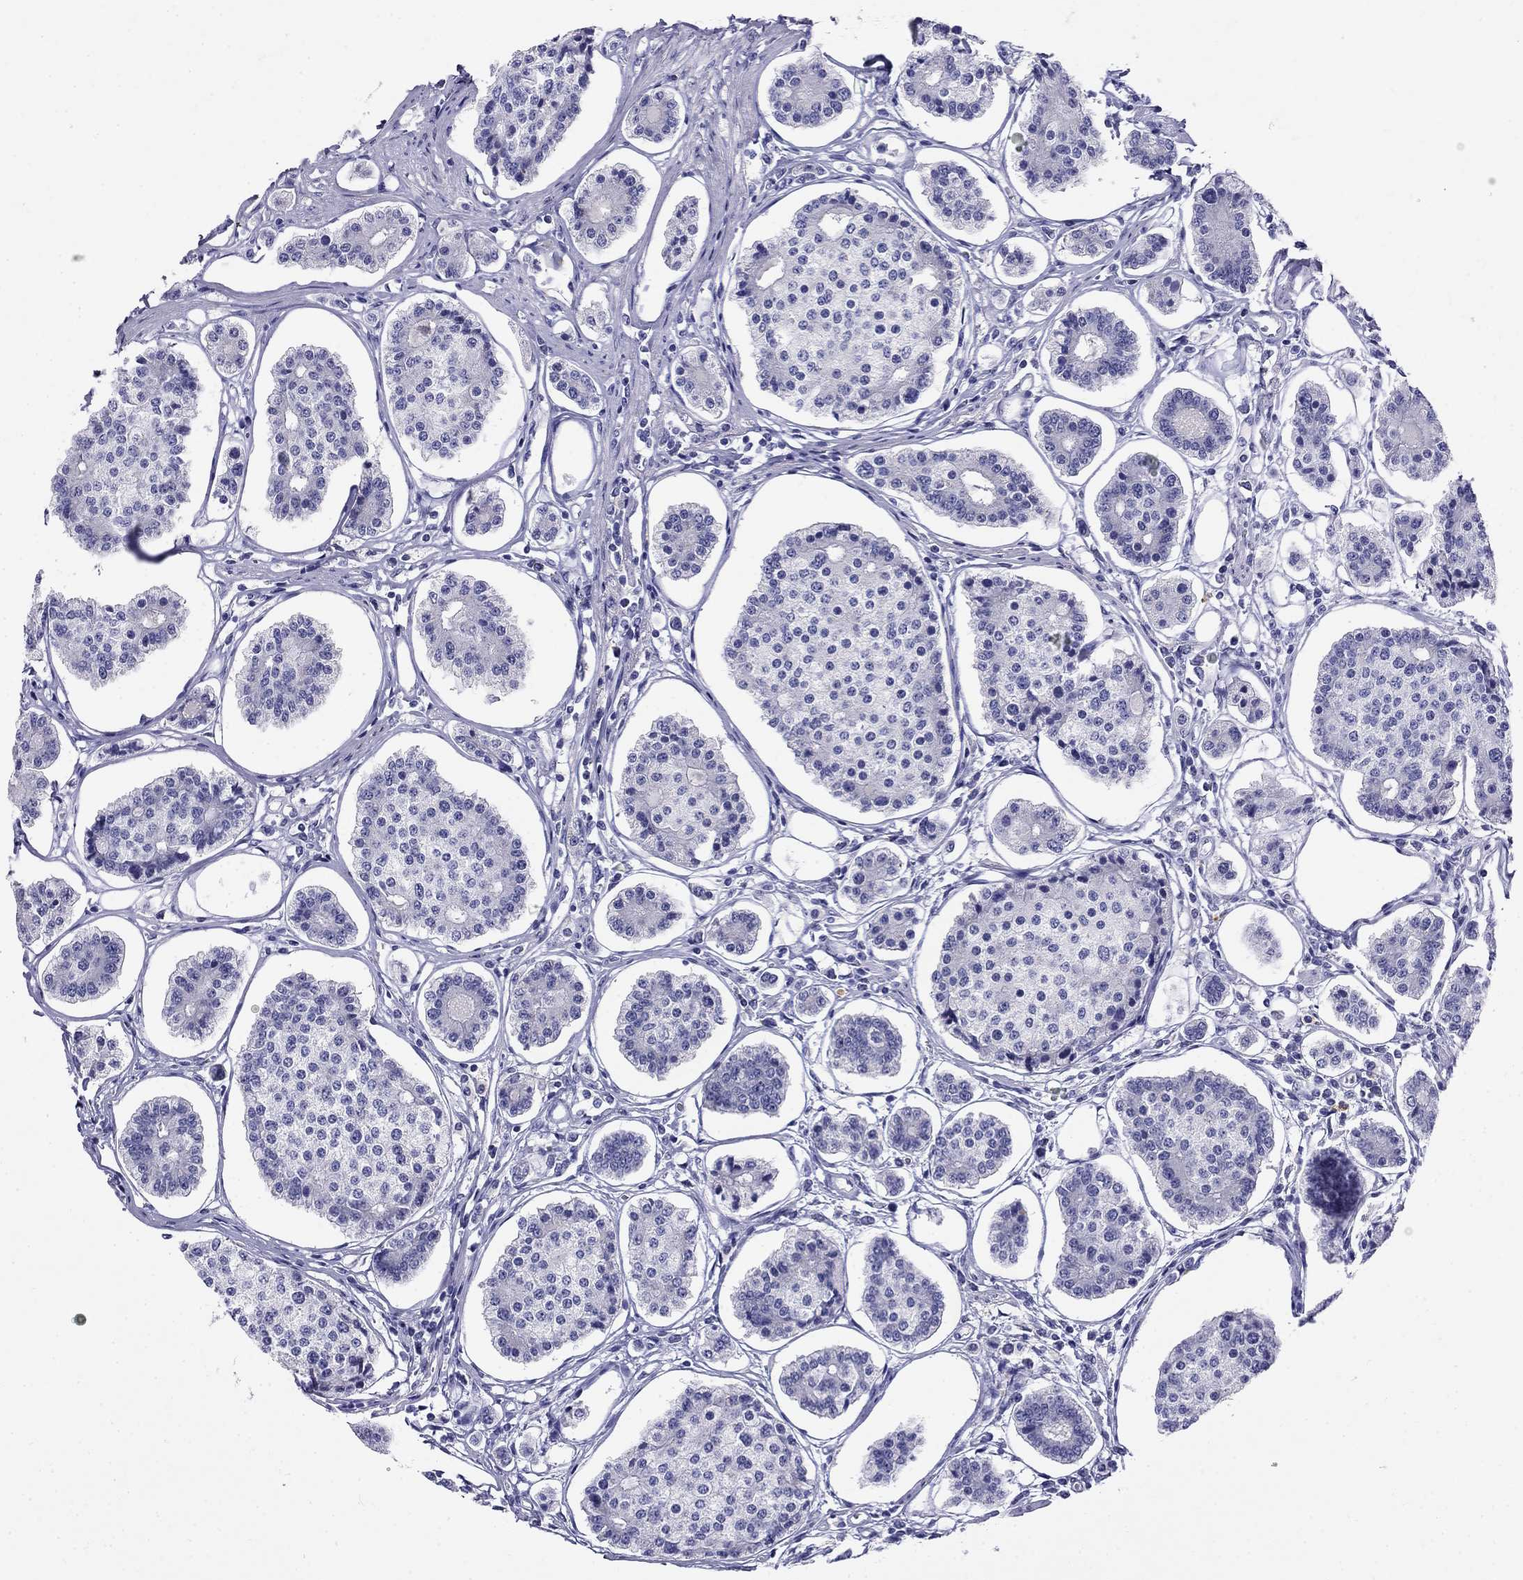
{"staining": {"intensity": "negative", "quantity": "none", "location": "none"}, "tissue": "carcinoid", "cell_type": "Tumor cells", "image_type": "cancer", "snomed": [{"axis": "morphology", "description": "Carcinoid, malignant, NOS"}, {"axis": "topography", "description": "Small intestine"}], "caption": "The IHC image has no significant staining in tumor cells of carcinoid tissue.", "gene": "PPP1R36", "patient": {"sex": "female", "age": 65}}